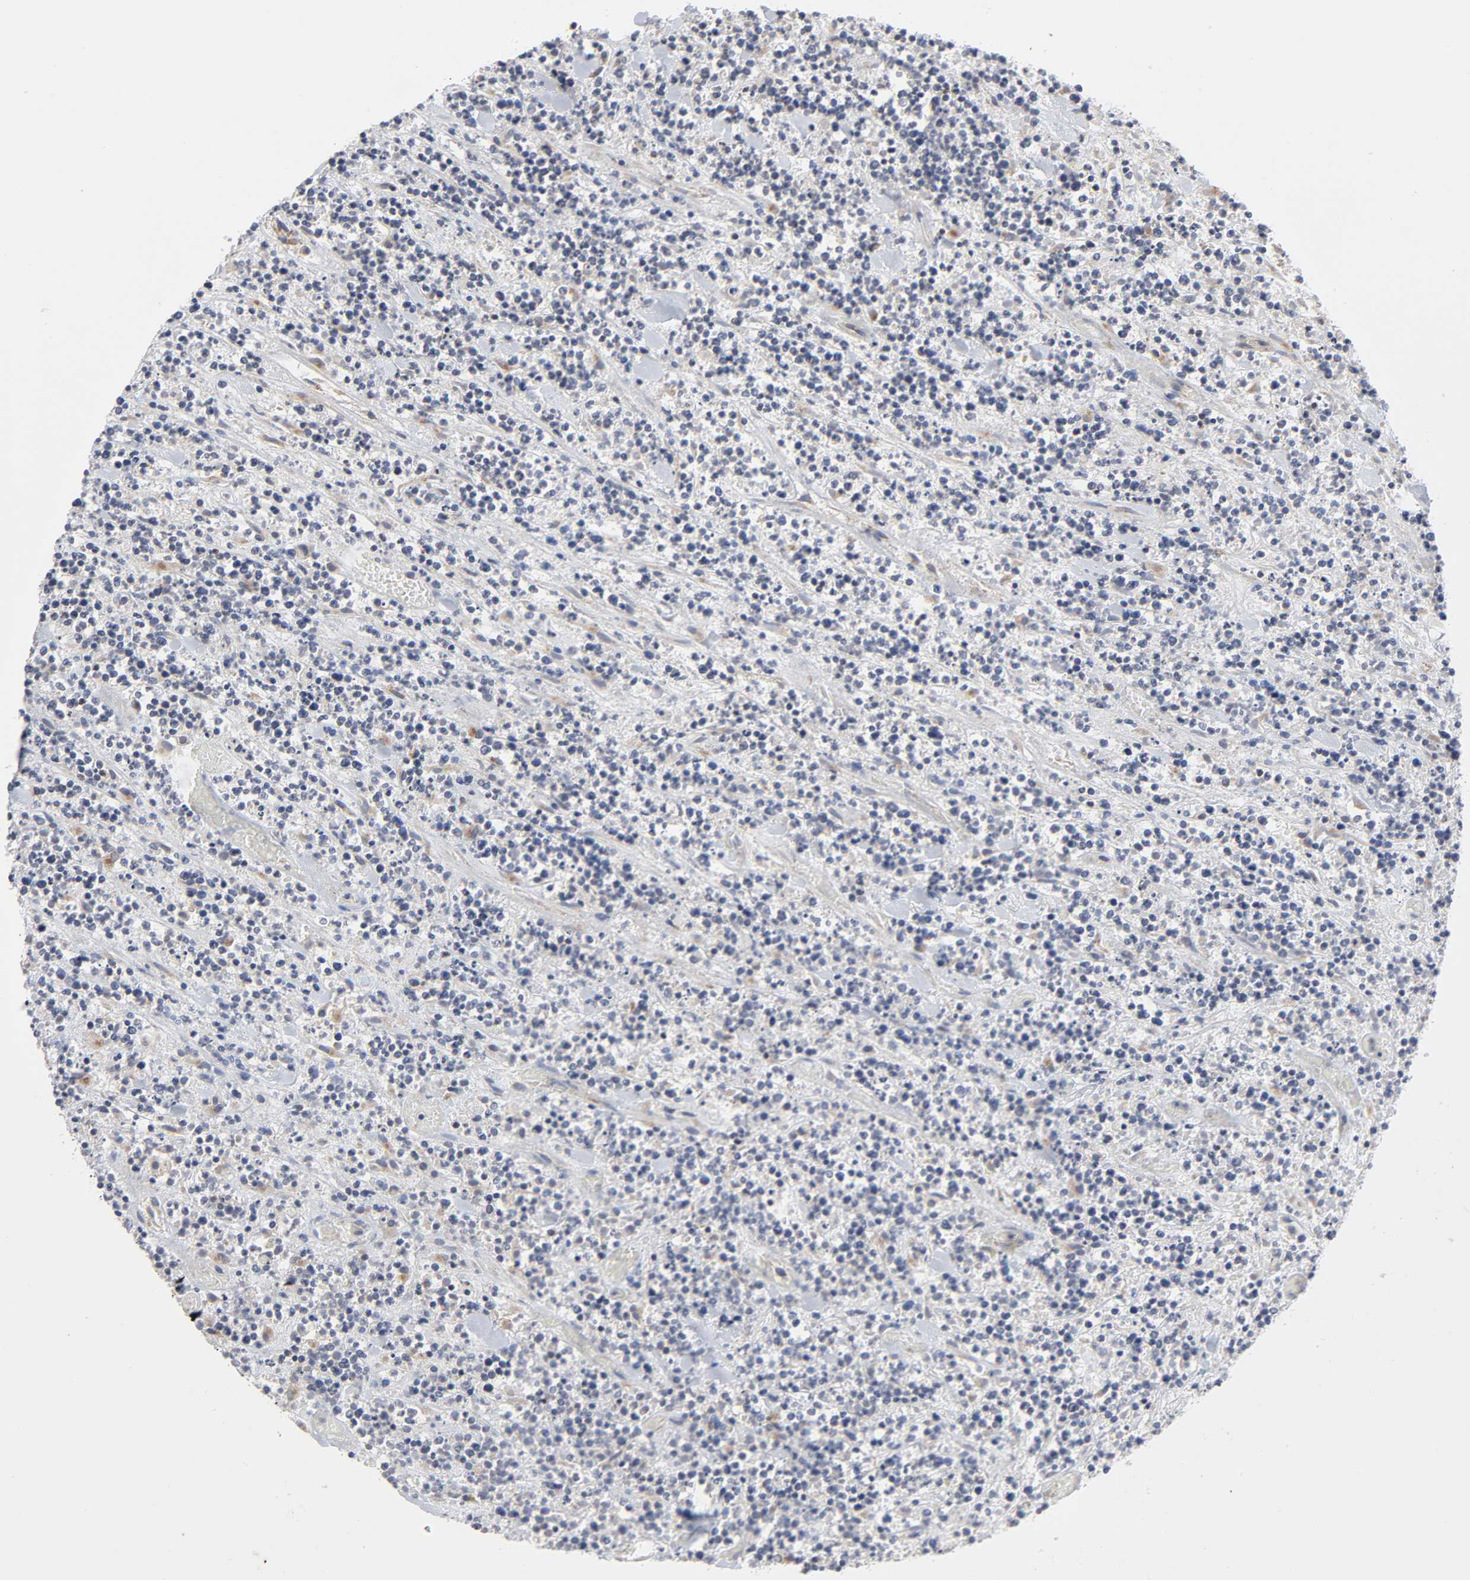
{"staining": {"intensity": "moderate", "quantity": "<25%", "location": "cytoplasmic/membranous"}, "tissue": "lymphoma", "cell_type": "Tumor cells", "image_type": "cancer", "snomed": [{"axis": "morphology", "description": "Malignant lymphoma, non-Hodgkin's type, High grade"}, {"axis": "topography", "description": "Soft tissue"}], "caption": "Protein staining of lymphoma tissue shows moderate cytoplasmic/membranous positivity in approximately <25% of tumor cells.", "gene": "AUH", "patient": {"sex": "male", "age": 18}}